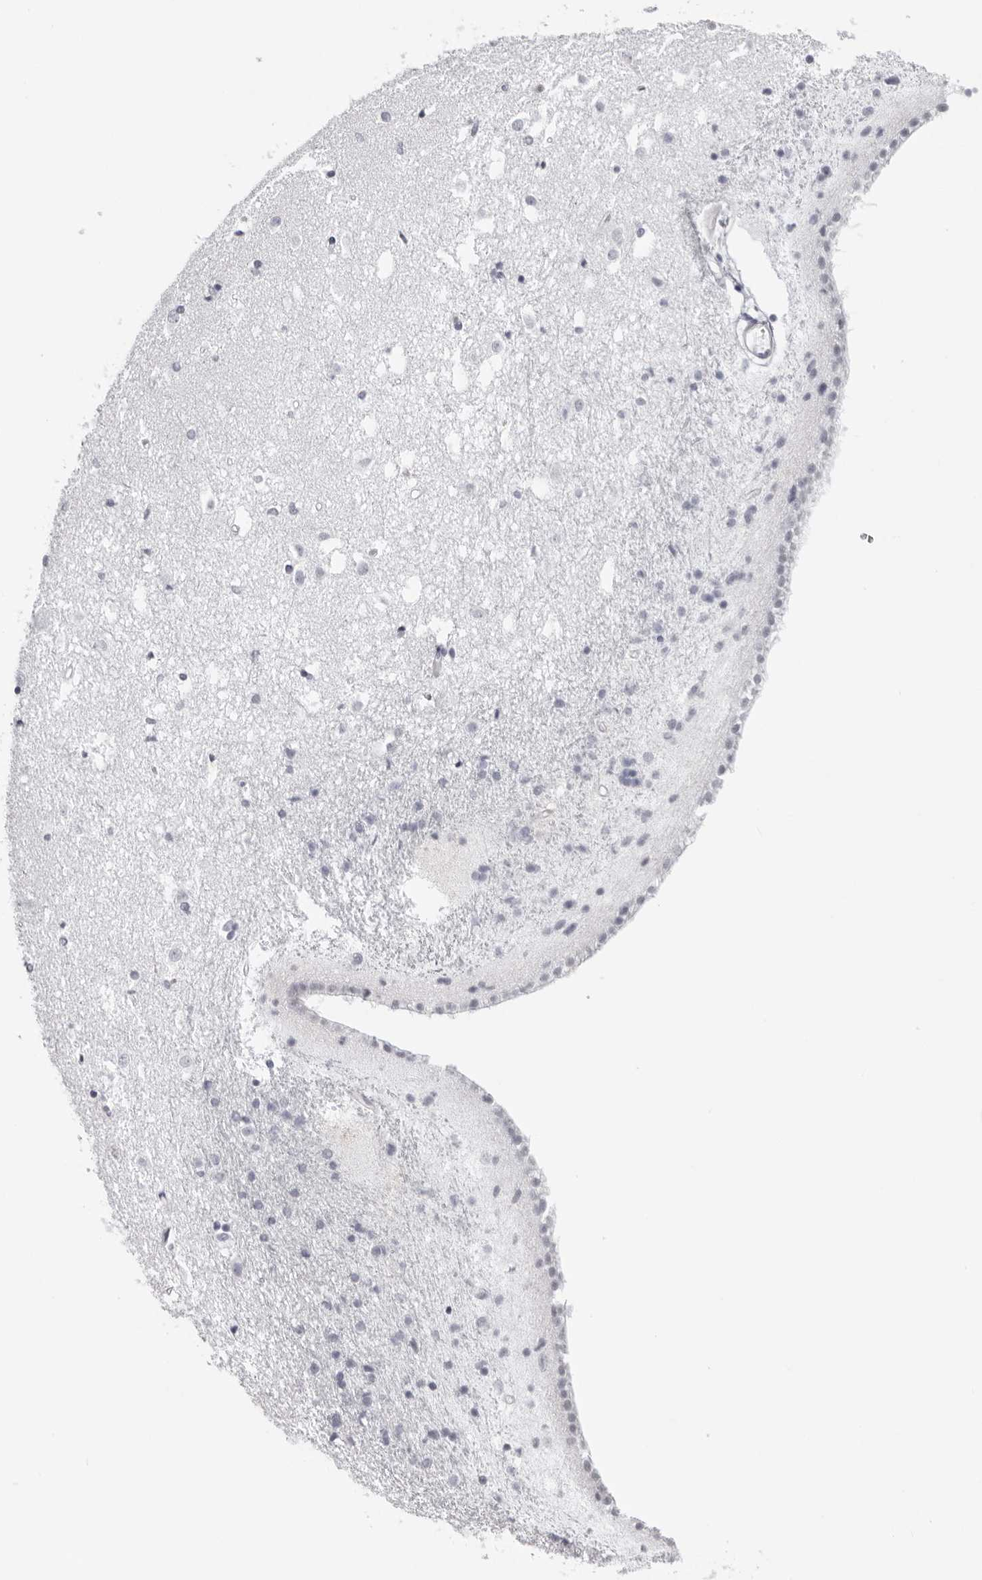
{"staining": {"intensity": "negative", "quantity": "none", "location": "none"}, "tissue": "caudate", "cell_type": "Glial cells", "image_type": "normal", "snomed": [{"axis": "morphology", "description": "Normal tissue, NOS"}, {"axis": "topography", "description": "Lateral ventricle wall"}], "caption": "Immunohistochemistry (IHC) photomicrograph of unremarkable caudate stained for a protein (brown), which displays no expression in glial cells.", "gene": "INSL3", "patient": {"sex": "male", "age": 45}}